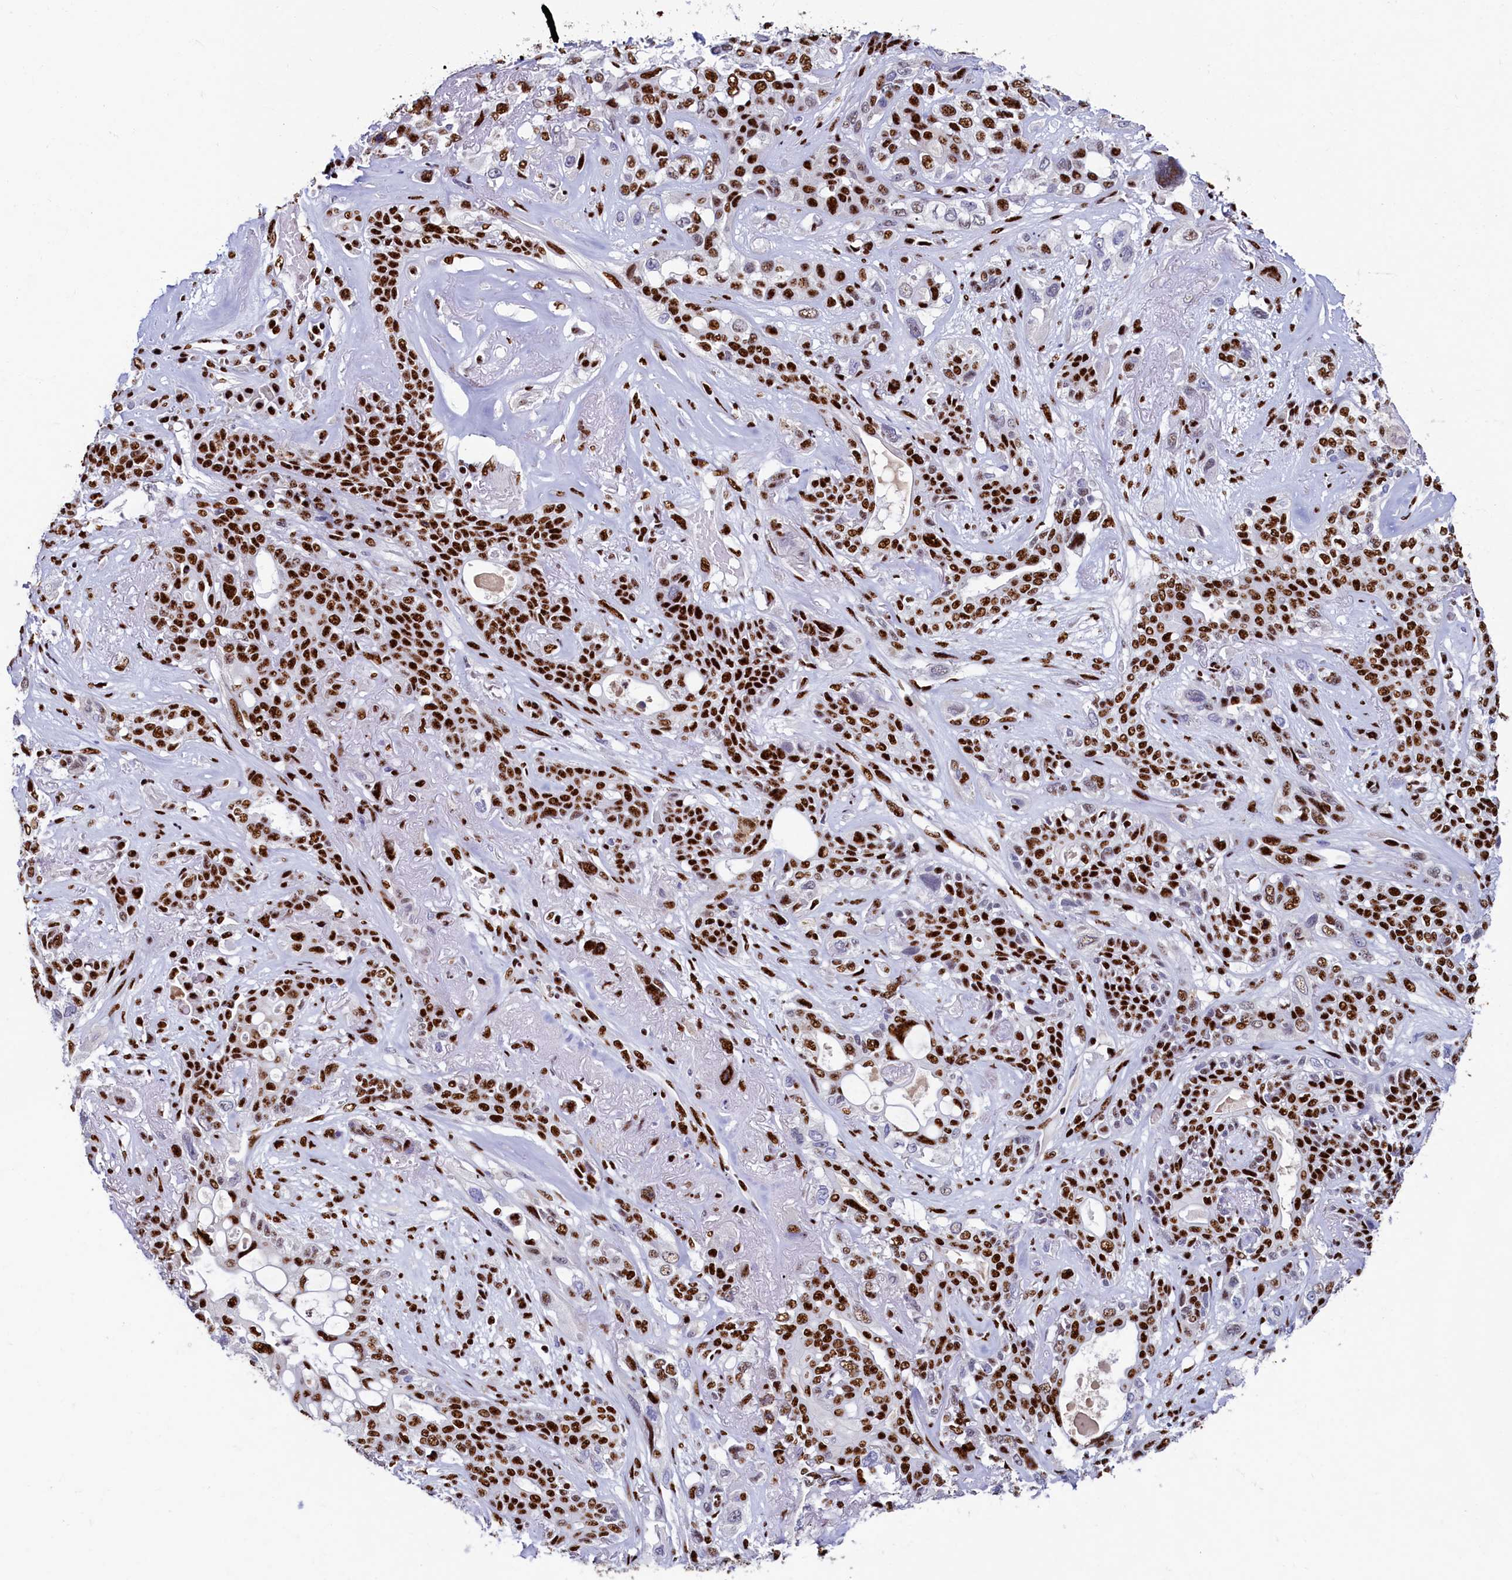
{"staining": {"intensity": "strong", "quantity": ">75%", "location": "nuclear"}, "tissue": "lung cancer", "cell_type": "Tumor cells", "image_type": "cancer", "snomed": [{"axis": "morphology", "description": "Squamous cell carcinoma, NOS"}, {"axis": "topography", "description": "Lung"}], "caption": "Immunohistochemical staining of lung cancer (squamous cell carcinoma) demonstrates high levels of strong nuclear protein expression in about >75% of tumor cells.", "gene": "SRRM2", "patient": {"sex": "female", "age": 70}}